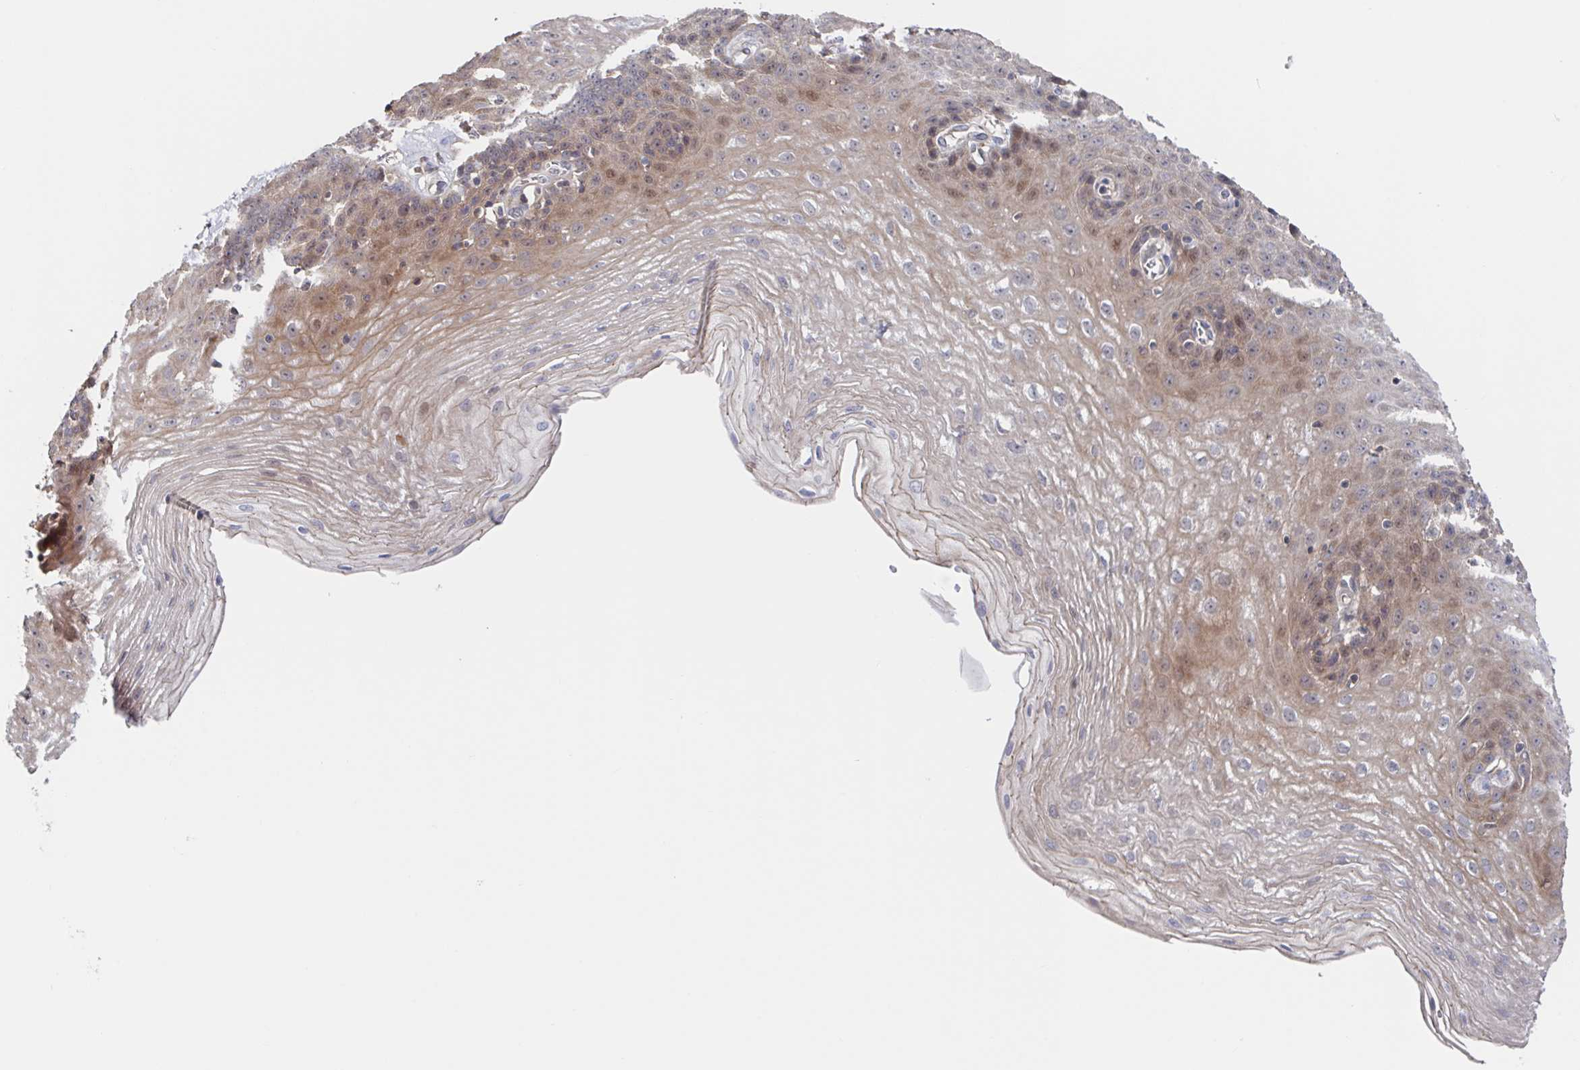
{"staining": {"intensity": "weak", "quantity": "25%-75%", "location": "cytoplasmic/membranous,nuclear"}, "tissue": "esophagus", "cell_type": "Squamous epithelial cells", "image_type": "normal", "snomed": [{"axis": "morphology", "description": "Normal tissue, NOS"}, {"axis": "topography", "description": "Esophagus"}], "caption": "Weak cytoplasmic/membranous,nuclear expression for a protein is present in approximately 25%-75% of squamous epithelial cells of benign esophagus using immunohistochemistry (IHC).", "gene": "DHRS12", "patient": {"sex": "female", "age": 81}}